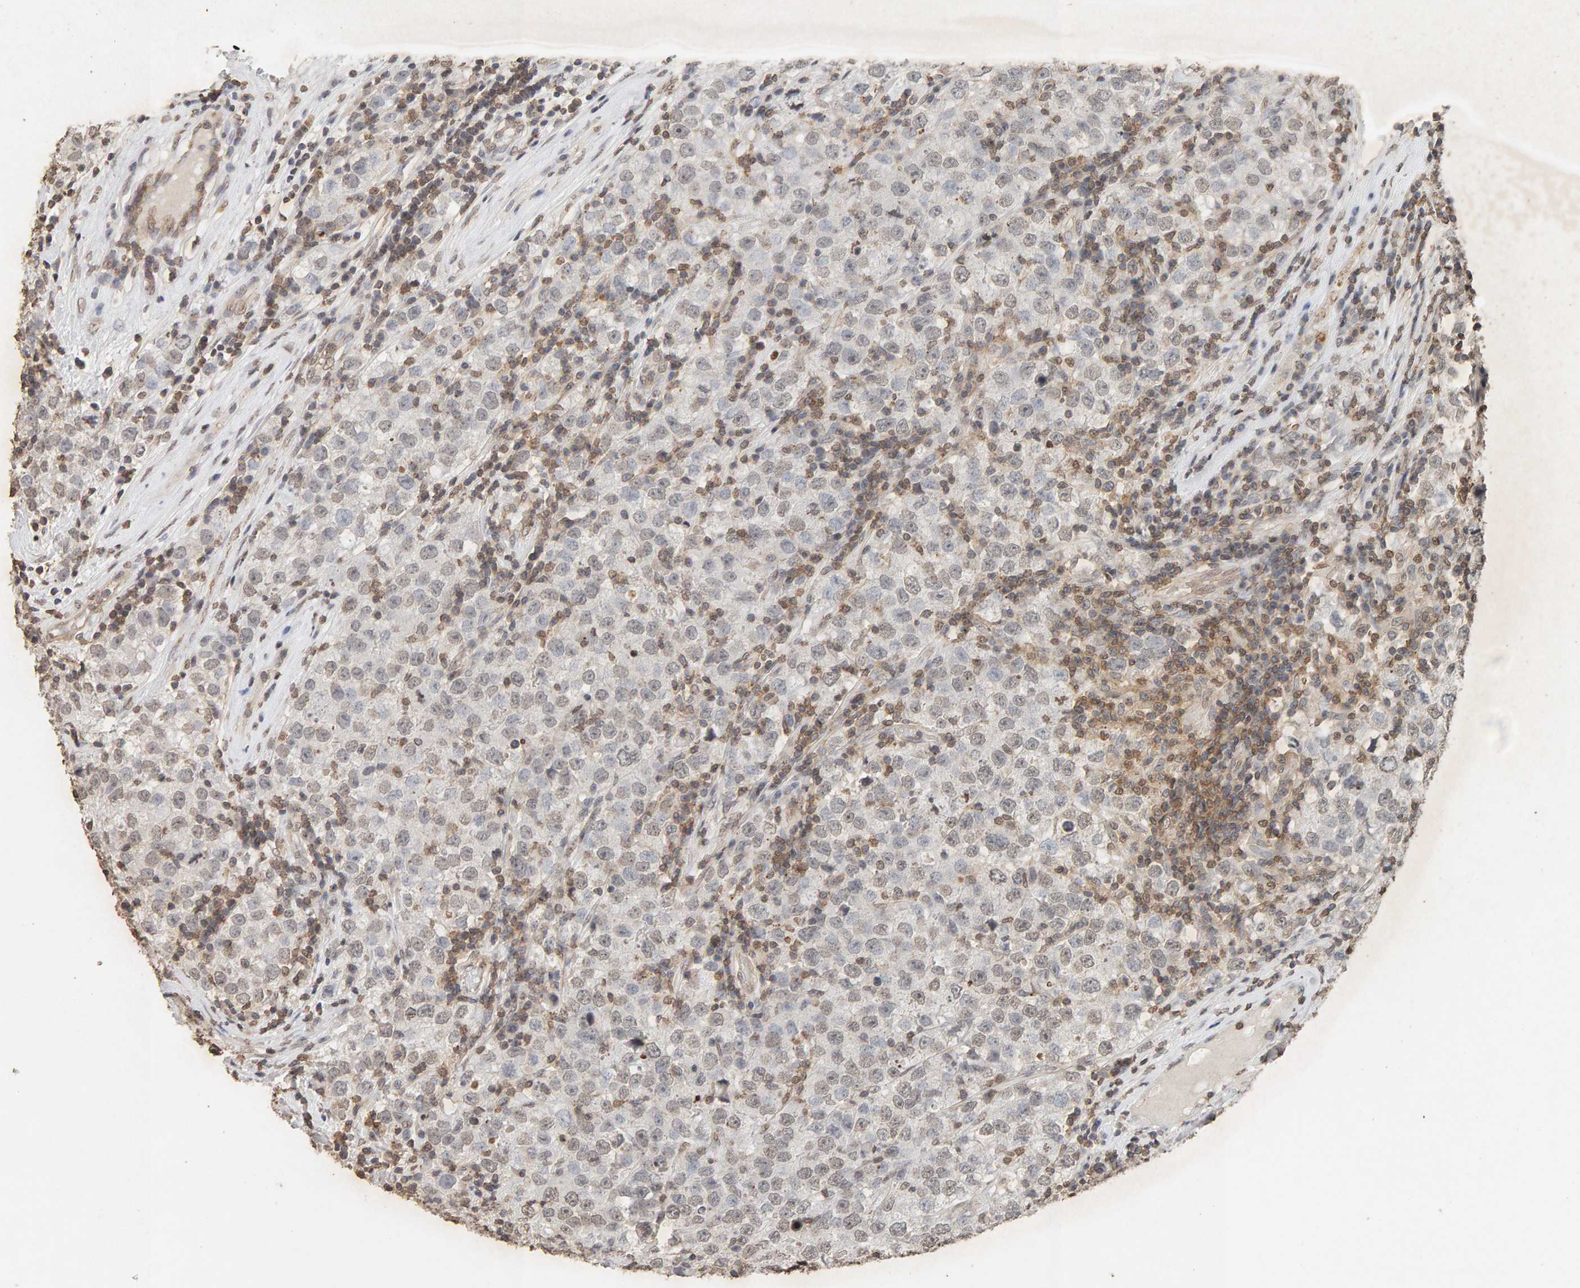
{"staining": {"intensity": "weak", "quantity": "<25%", "location": "nuclear"}, "tissue": "testis cancer", "cell_type": "Tumor cells", "image_type": "cancer", "snomed": [{"axis": "morphology", "description": "Seminoma, NOS"}, {"axis": "morphology", "description": "Carcinoma, Embryonal, NOS"}, {"axis": "topography", "description": "Testis"}], "caption": "This is an IHC image of human testis cancer. There is no staining in tumor cells.", "gene": "DNAJB5", "patient": {"sex": "male", "age": 28}}